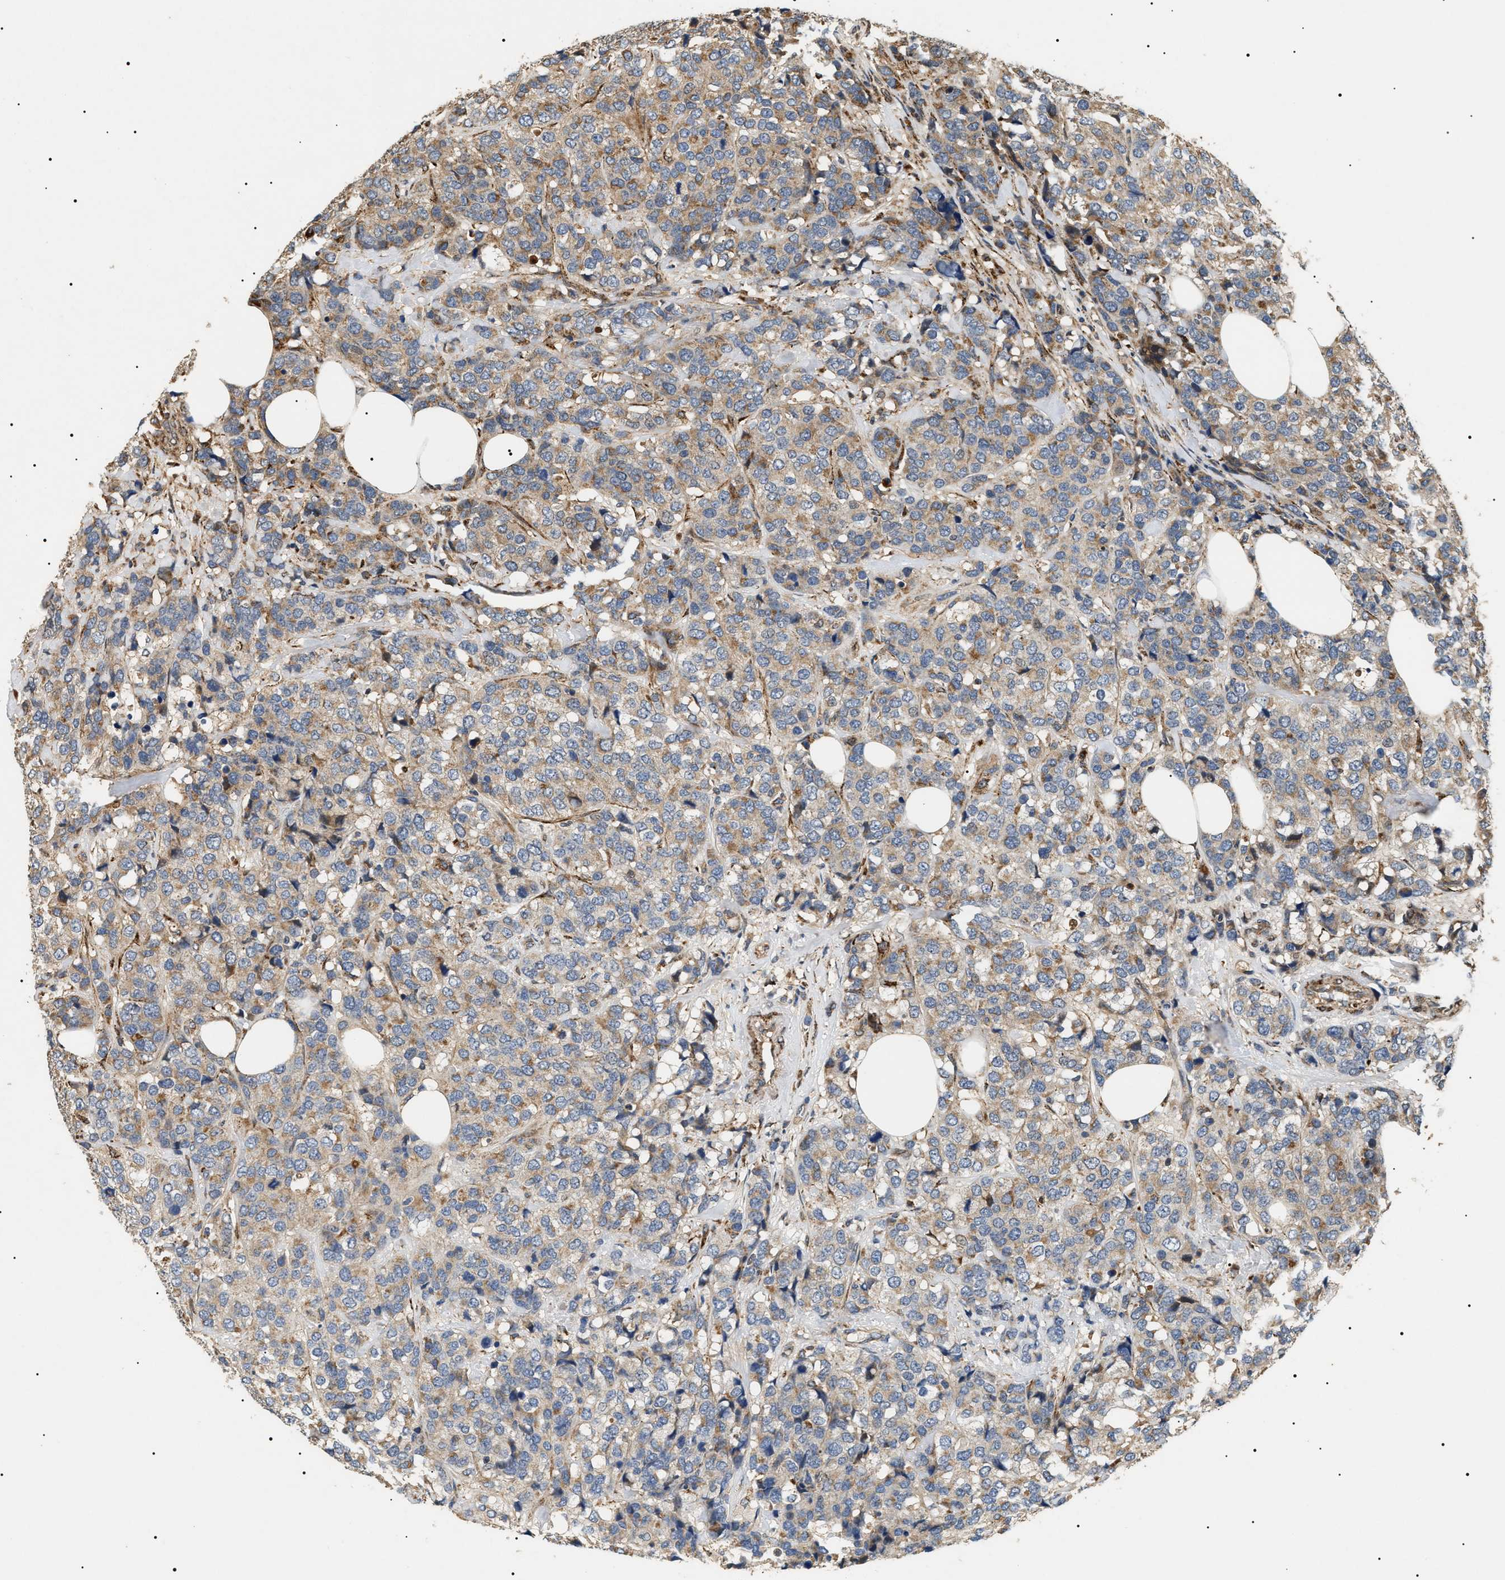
{"staining": {"intensity": "moderate", "quantity": ">75%", "location": "cytoplasmic/membranous"}, "tissue": "breast cancer", "cell_type": "Tumor cells", "image_type": "cancer", "snomed": [{"axis": "morphology", "description": "Lobular carcinoma"}, {"axis": "topography", "description": "Breast"}], "caption": "Immunohistochemical staining of breast cancer (lobular carcinoma) reveals medium levels of moderate cytoplasmic/membranous positivity in approximately >75% of tumor cells. (DAB IHC with brightfield microscopy, high magnification).", "gene": "ZBTB26", "patient": {"sex": "female", "age": 59}}